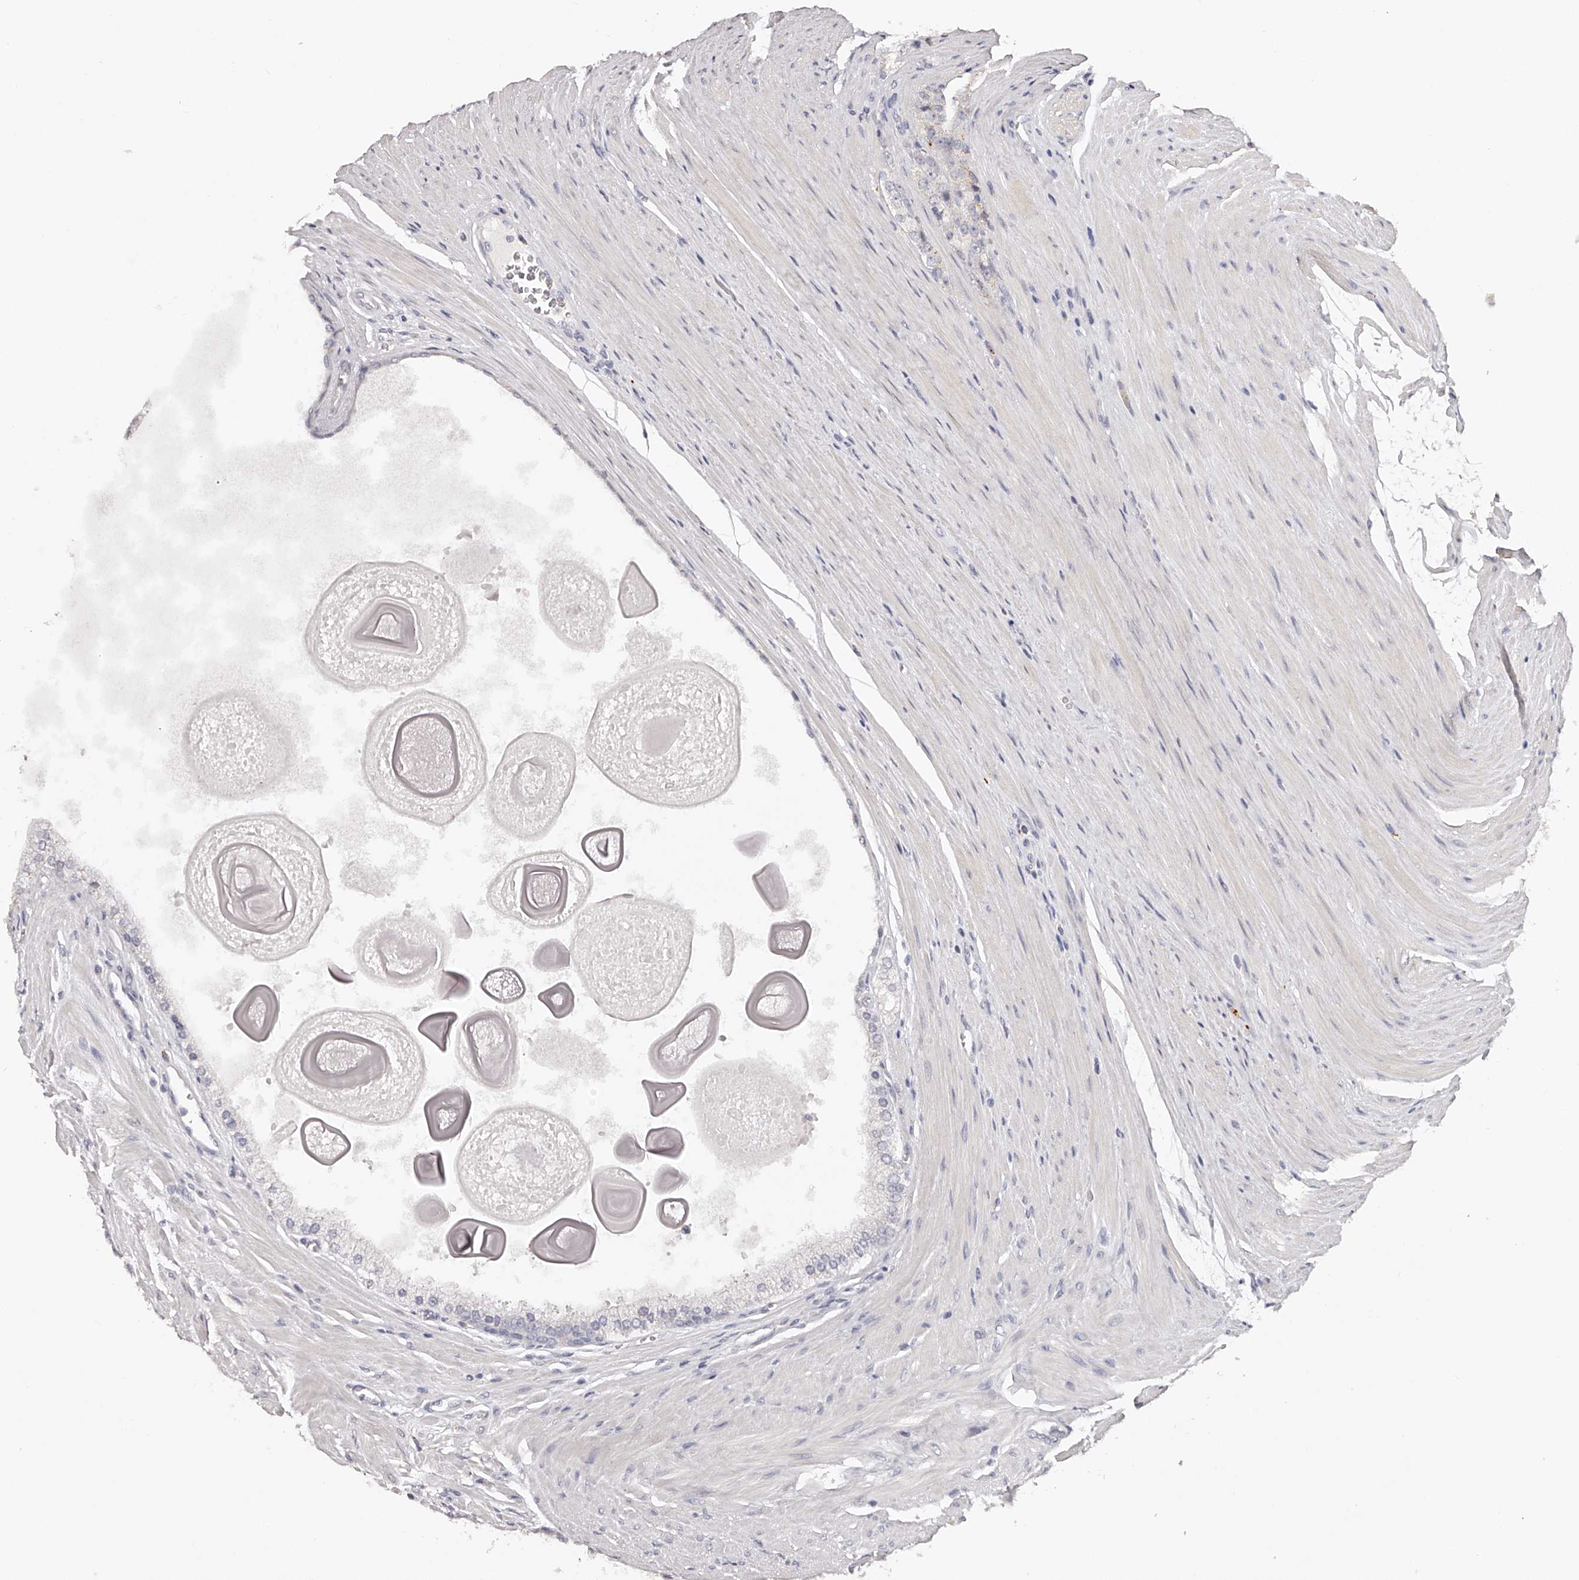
{"staining": {"intensity": "negative", "quantity": "none", "location": "none"}, "tissue": "prostate cancer", "cell_type": "Tumor cells", "image_type": "cancer", "snomed": [{"axis": "morphology", "description": "Adenocarcinoma, High grade"}, {"axis": "topography", "description": "Prostate"}], "caption": "DAB immunohistochemical staining of human high-grade adenocarcinoma (prostate) reveals no significant staining in tumor cells.", "gene": "SLC35D3", "patient": {"sex": "male", "age": 60}}